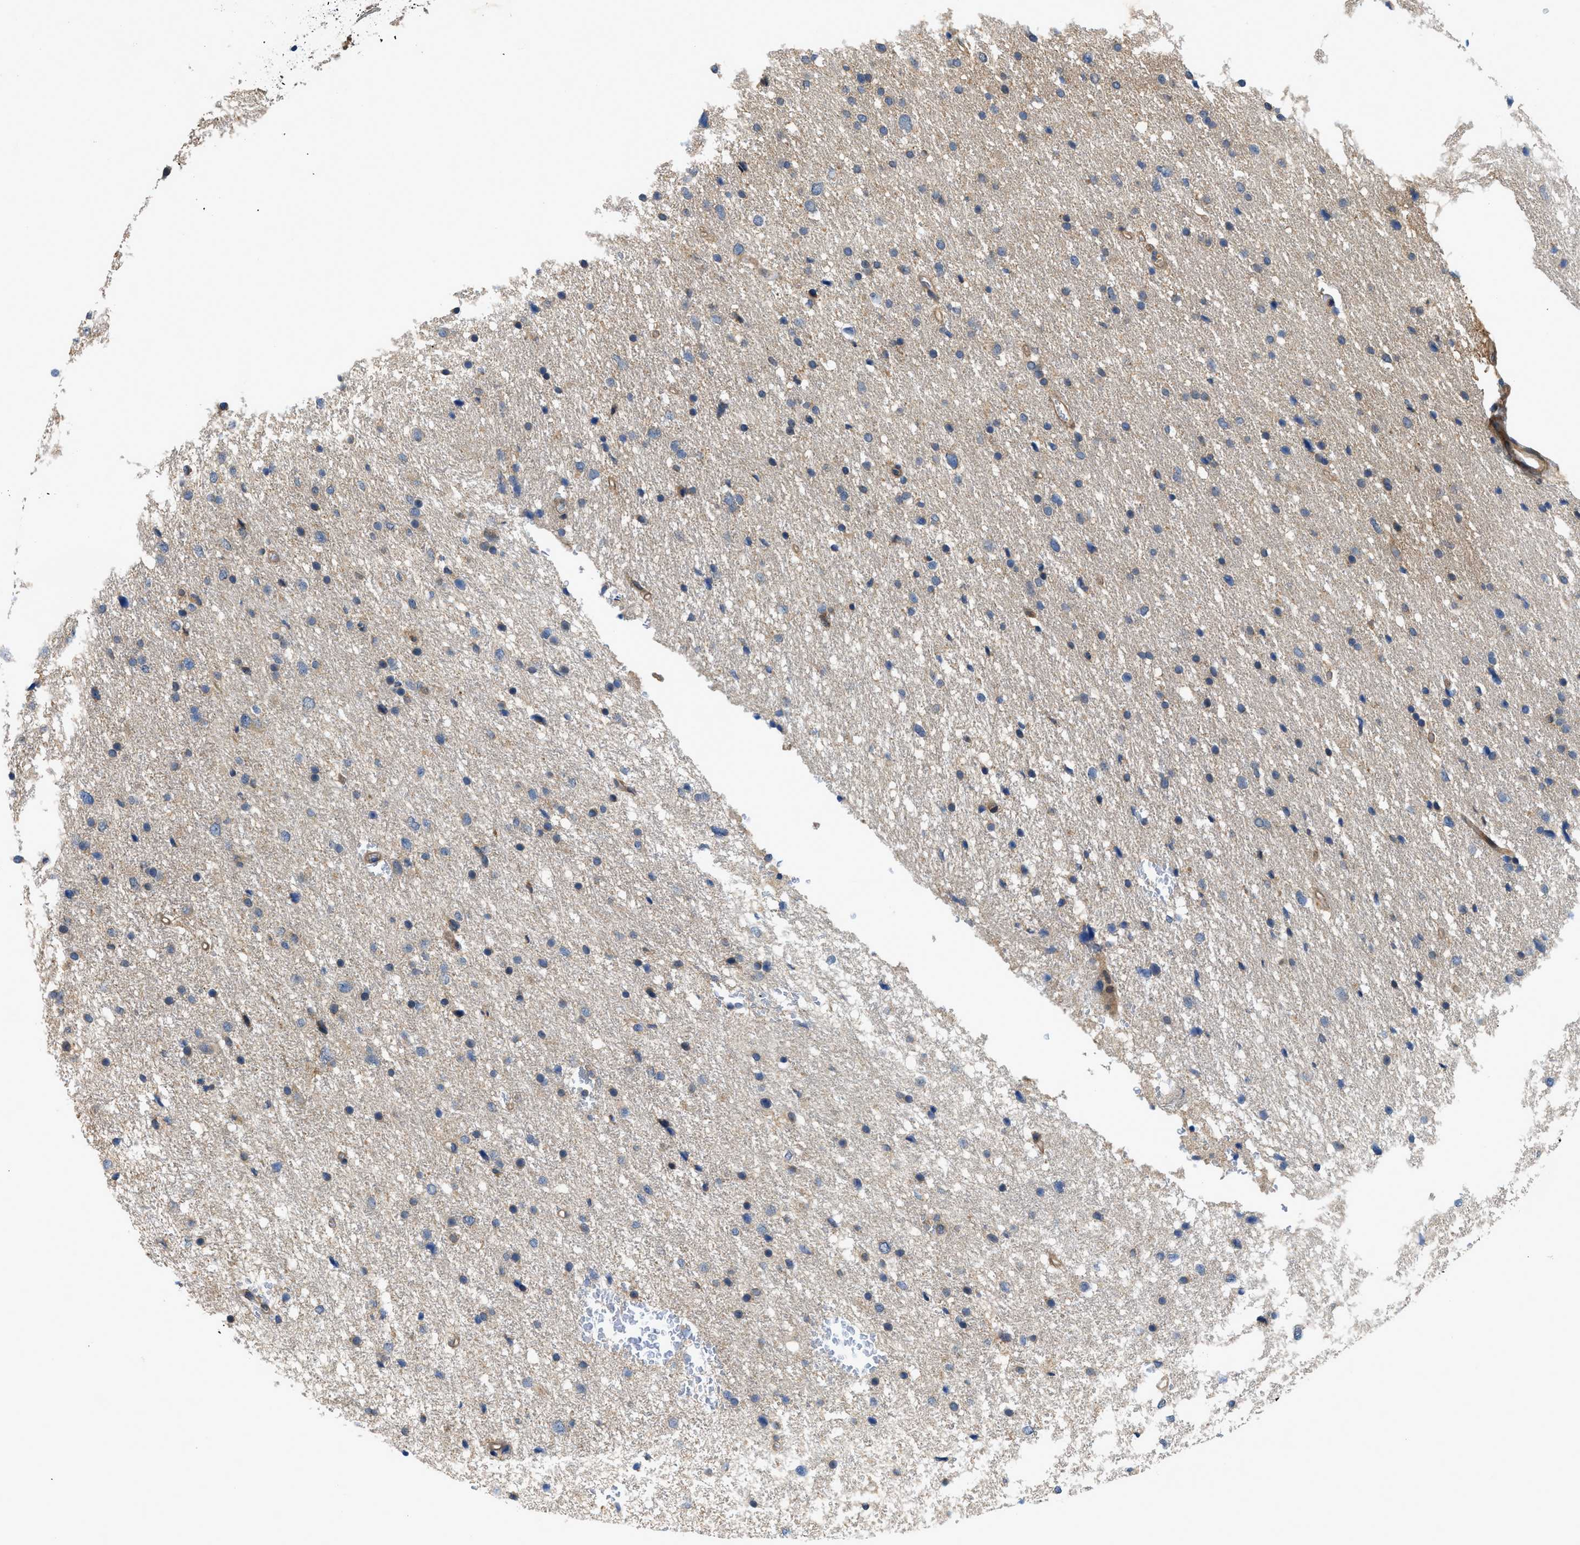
{"staining": {"intensity": "weak", "quantity": "<25%", "location": "cytoplasmic/membranous"}, "tissue": "glioma", "cell_type": "Tumor cells", "image_type": "cancer", "snomed": [{"axis": "morphology", "description": "Glioma, malignant, Low grade"}, {"axis": "topography", "description": "Brain"}], "caption": "High power microscopy image of an immunohistochemistry (IHC) histopathology image of glioma, revealing no significant expression in tumor cells.", "gene": "GPR31", "patient": {"sex": "female", "age": 37}}